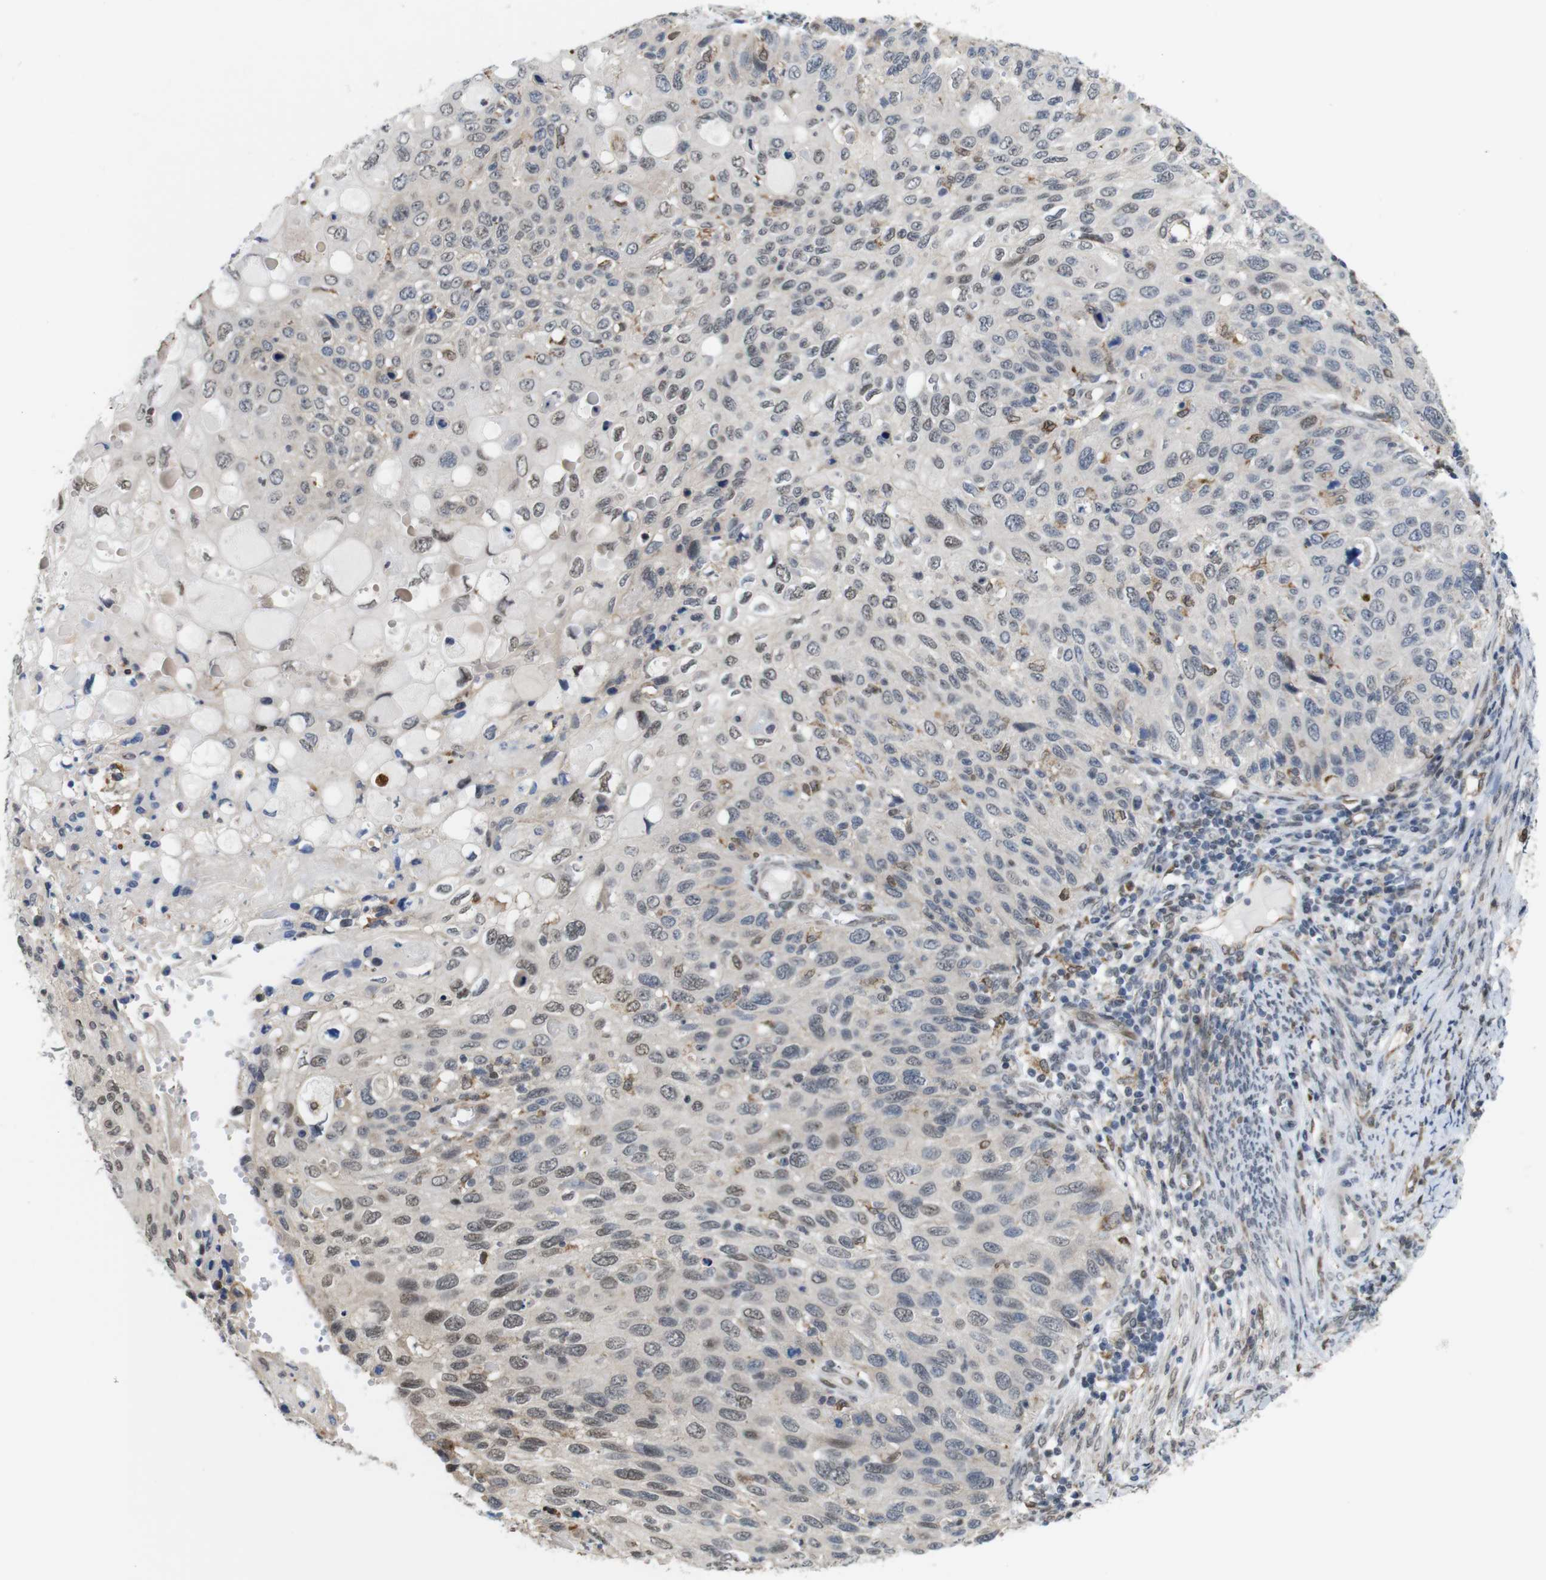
{"staining": {"intensity": "moderate", "quantity": "25%-75%", "location": "cytoplasmic/membranous,nuclear"}, "tissue": "cervical cancer", "cell_type": "Tumor cells", "image_type": "cancer", "snomed": [{"axis": "morphology", "description": "Squamous cell carcinoma, NOS"}, {"axis": "topography", "description": "Cervix"}], "caption": "Cervical cancer stained with DAB IHC demonstrates medium levels of moderate cytoplasmic/membranous and nuclear expression in approximately 25%-75% of tumor cells.", "gene": "PNMA8A", "patient": {"sex": "female", "age": 70}}